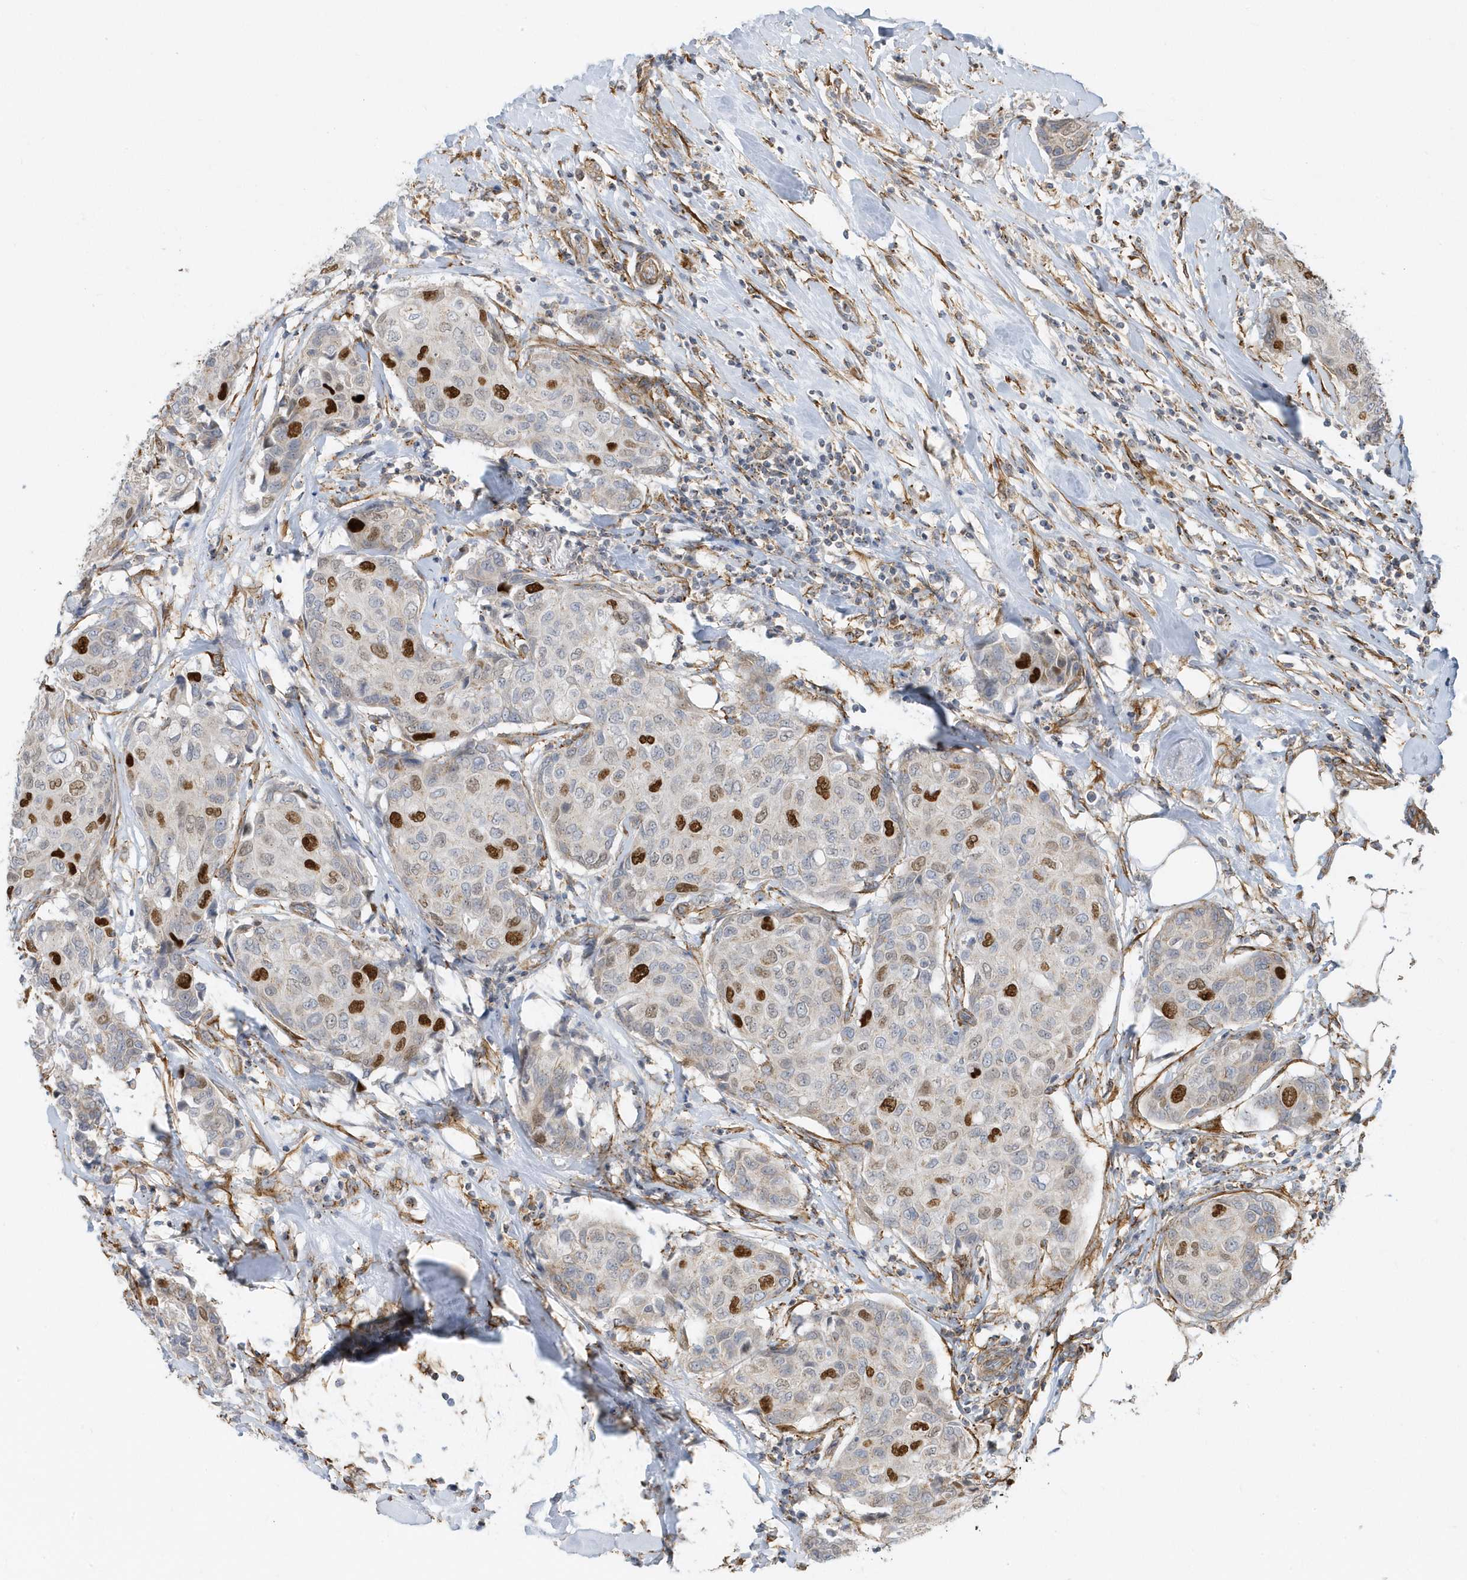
{"staining": {"intensity": "strong", "quantity": "<25%", "location": "nuclear"}, "tissue": "breast cancer", "cell_type": "Tumor cells", "image_type": "cancer", "snomed": [{"axis": "morphology", "description": "Duct carcinoma"}, {"axis": "topography", "description": "Breast"}], "caption": "Breast cancer (intraductal carcinoma) stained with a protein marker displays strong staining in tumor cells.", "gene": "HRH4", "patient": {"sex": "female", "age": 80}}